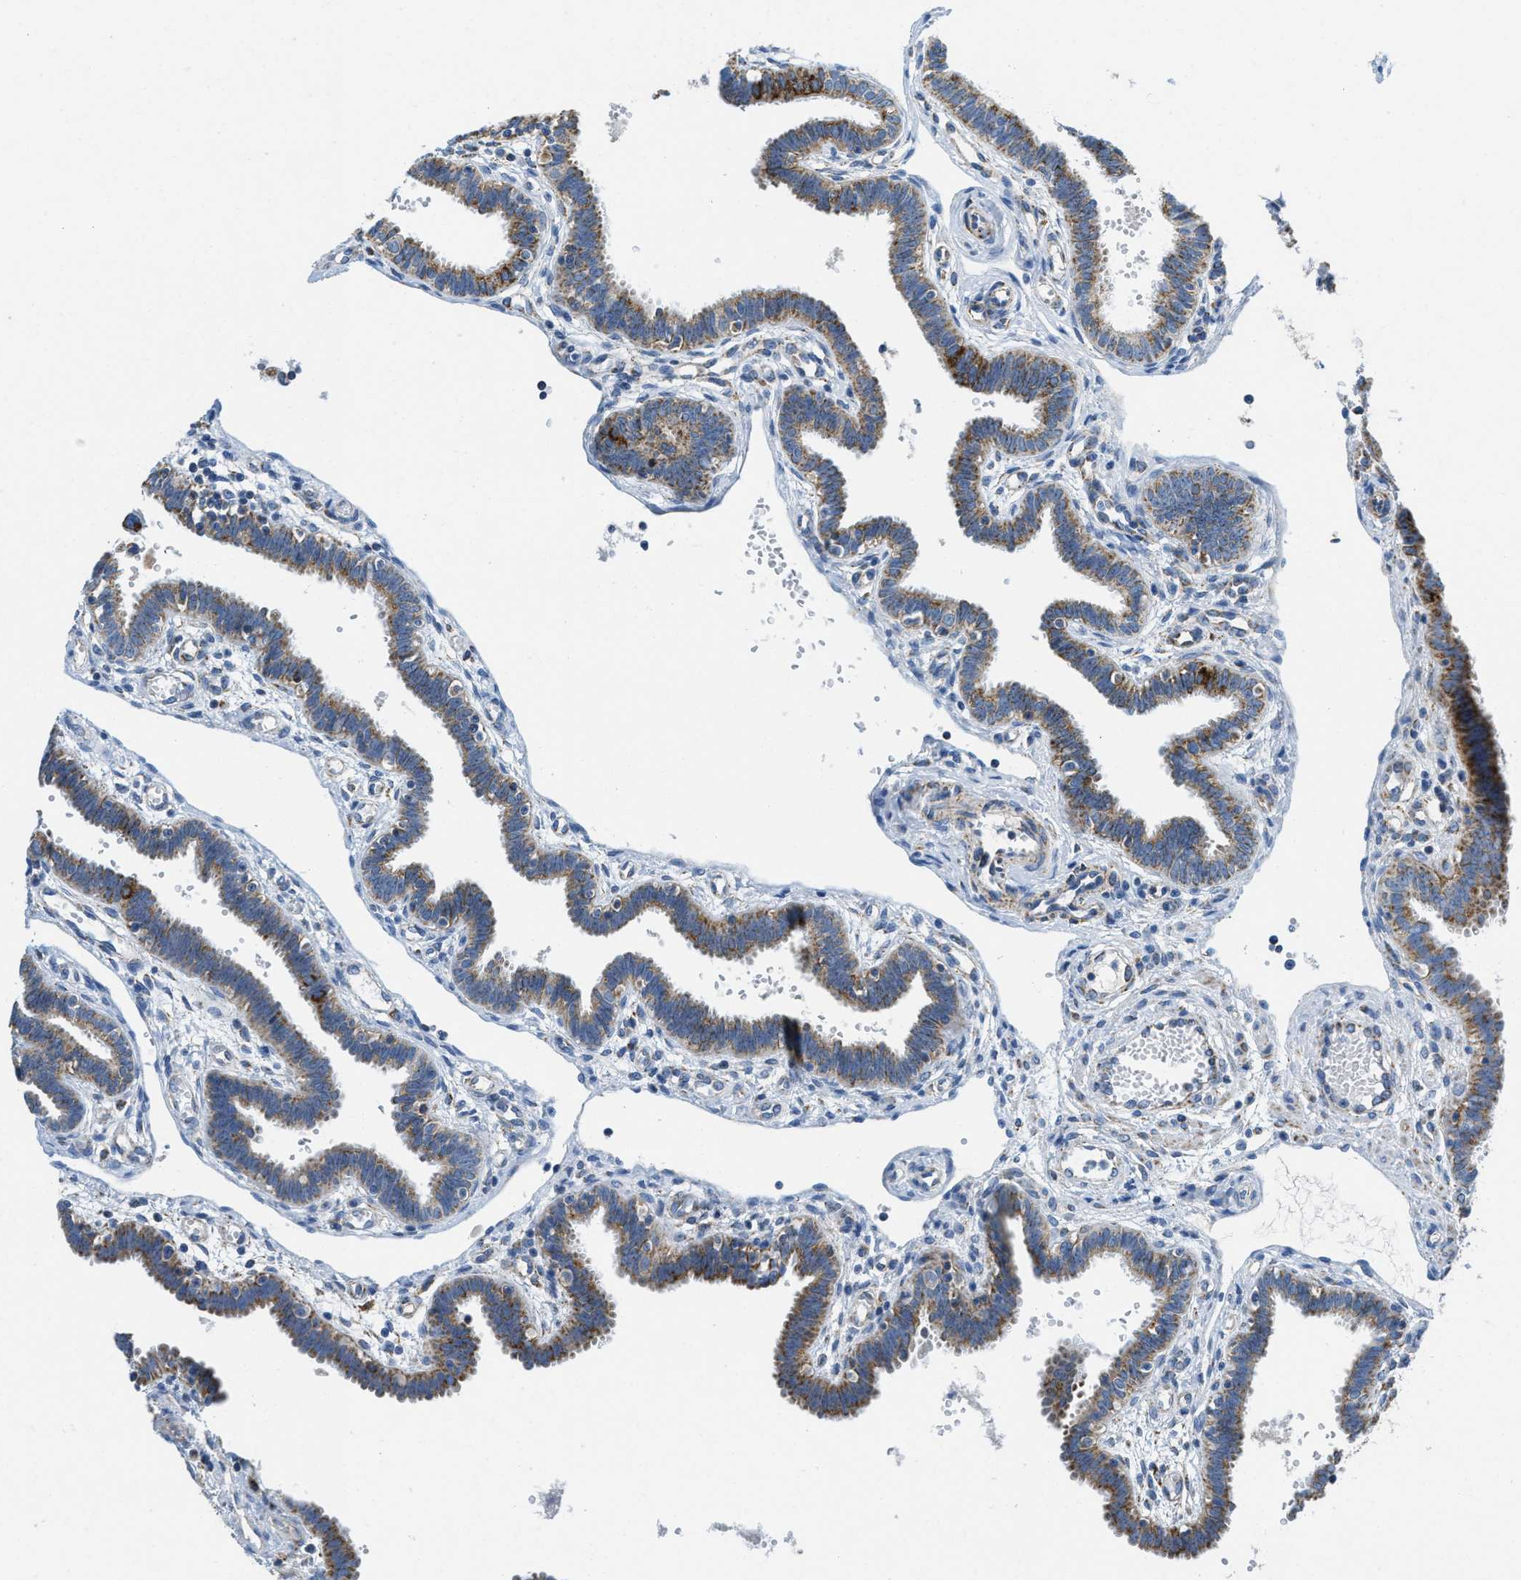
{"staining": {"intensity": "moderate", "quantity": ">75%", "location": "cytoplasmic/membranous"}, "tissue": "fallopian tube", "cell_type": "Glandular cells", "image_type": "normal", "snomed": [{"axis": "morphology", "description": "Normal tissue, NOS"}, {"axis": "topography", "description": "Fallopian tube"}, {"axis": "topography", "description": "Placenta"}], "caption": "A high-resolution image shows immunohistochemistry staining of benign fallopian tube, which displays moderate cytoplasmic/membranous positivity in approximately >75% of glandular cells. (DAB = brown stain, brightfield microscopy at high magnification).", "gene": "KCNJ5", "patient": {"sex": "female", "age": 32}}